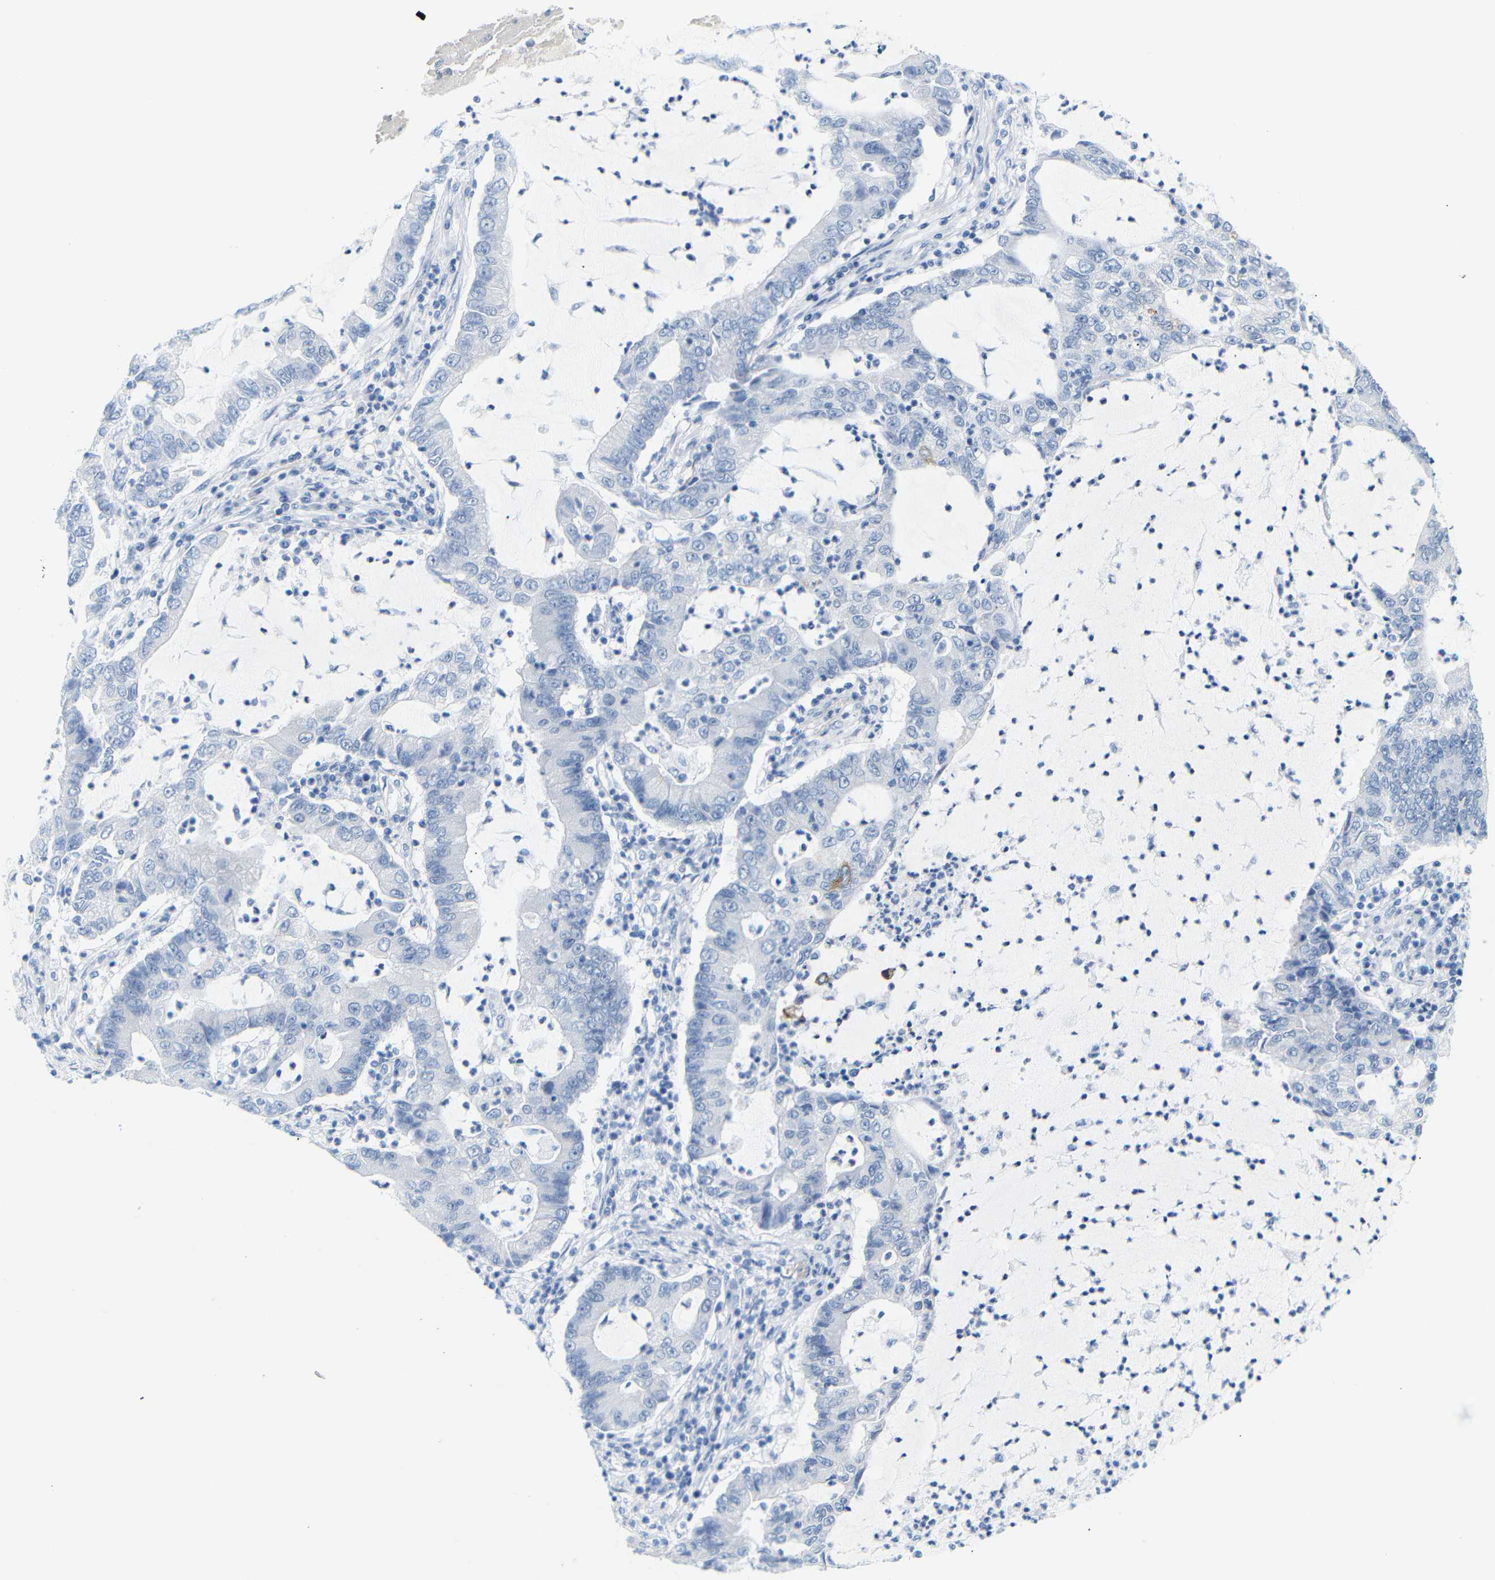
{"staining": {"intensity": "negative", "quantity": "none", "location": "none"}, "tissue": "lung cancer", "cell_type": "Tumor cells", "image_type": "cancer", "snomed": [{"axis": "morphology", "description": "Adenocarcinoma, NOS"}, {"axis": "topography", "description": "Lung"}], "caption": "Adenocarcinoma (lung) was stained to show a protein in brown. There is no significant expression in tumor cells.", "gene": "DYNAP", "patient": {"sex": "female", "age": 51}}